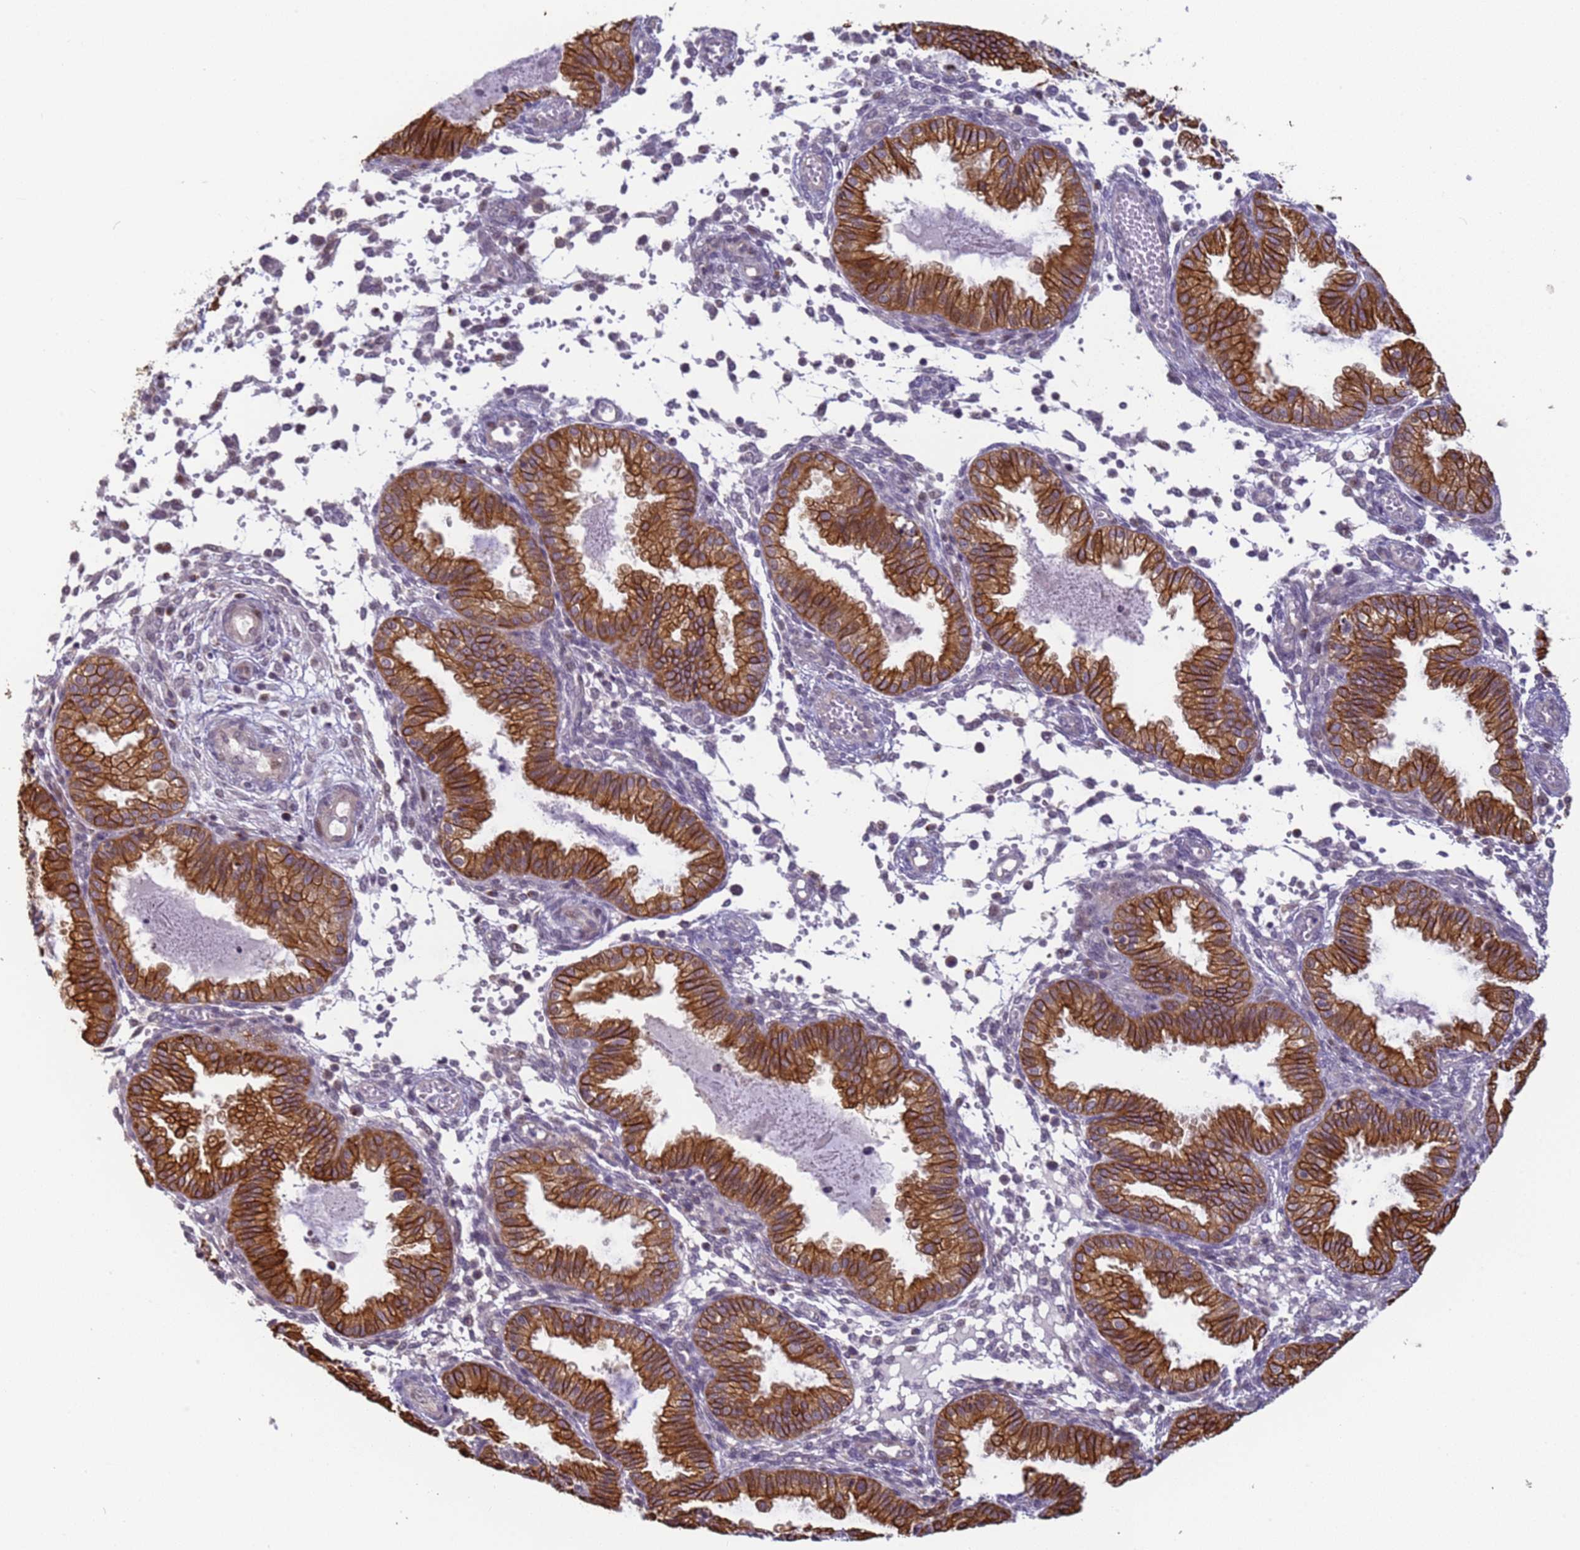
{"staining": {"intensity": "negative", "quantity": "none", "location": "none"}, "tissue": "endometrium", "cell_type": "Cells in endometrial stroma", "image_type": "normal", "snomed": [{"axis": "morphology", "description": "Normal tissue, NOS"}, {"axis": "topography", "description": "Endometrium"}], "caption": "A high-resolution histopathology image shows immunohistochemistry (IHC) staining of normal endometrium, which reveals no significant expression in cells in endometrial stroma.", "gene": "VWA3A", "patient": {"sex": "female", "age": 33}}